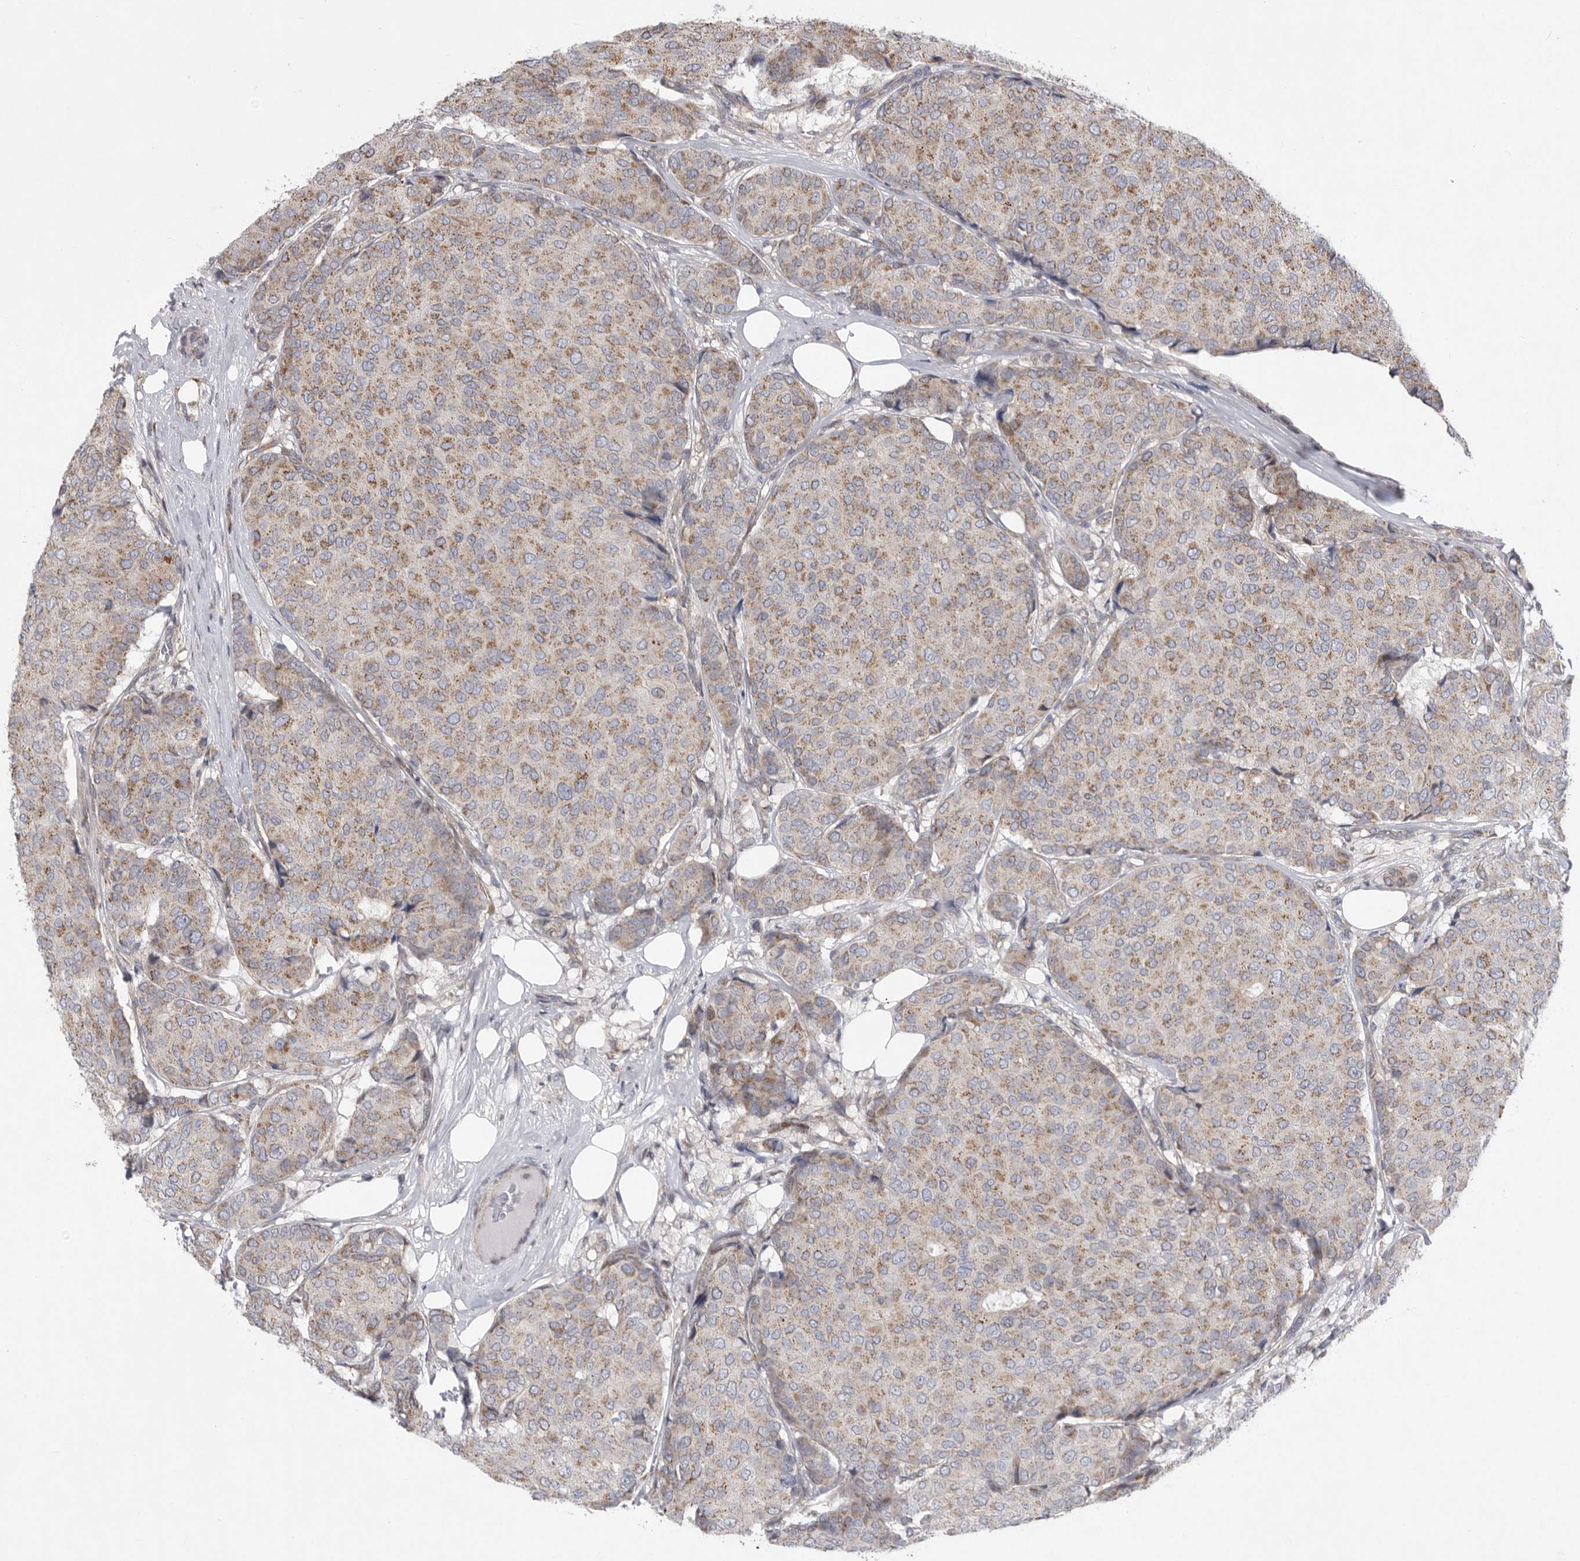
{"staining": {"intensity": "moderate", "quantity": ">75%", "location": "cytoplasmic/membranous"}, "tissue": "breast cancer", "cell_type": "Tumor cells", "image_type": "cancer", "snomed": [{"axis": "morphology", "description": "Duct carcinoma"}, {"axis": "topography", "description": "Breast"}], "caption": "Protein expression analysis of breast invasive ductal carcinoma exhibits moderate cytoplasmic/membranous expression in approximately >75% of tumor cells.", "gene": "MPZL1", "patient": {"sex": "female", "age": 75}}